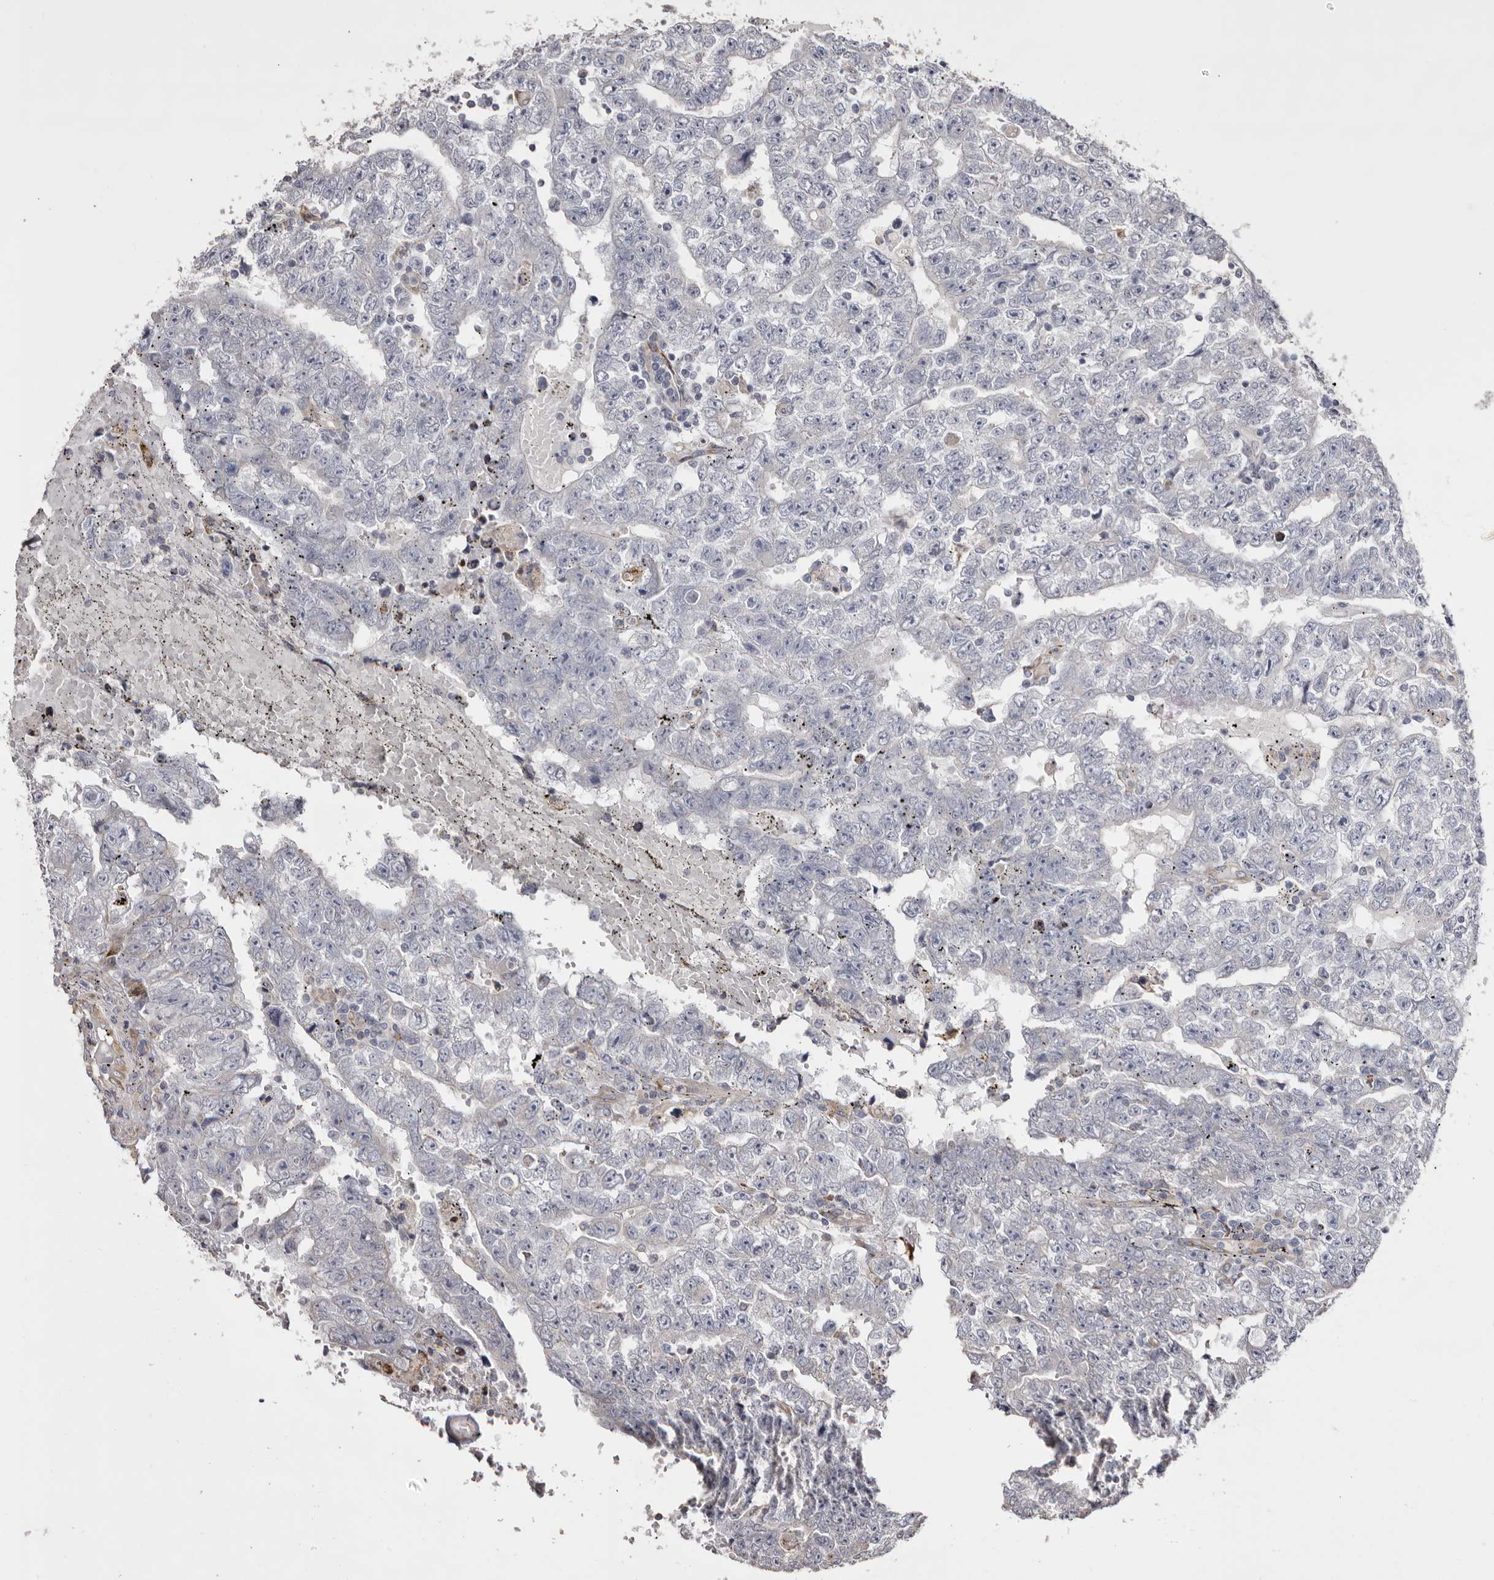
{"staining": {"intensity": "negative", "quantity": "none", "location": "none"}, "tissue": "testis cancer", "cell_type": "Tumor cells", "image_type": "cancer", "snomed": [{"axis": "morphology", "description": "Carcinoma, Embryonal, NOS"}, {"axis": "topography", "description": "Testis"}], "caption": "The photomicrograph reveals no significant positivity in tumor cells of testis cancer (embryonal carcinoma).", "gene": "PIGX", "patient": {"sex": "male", "age": 25}}